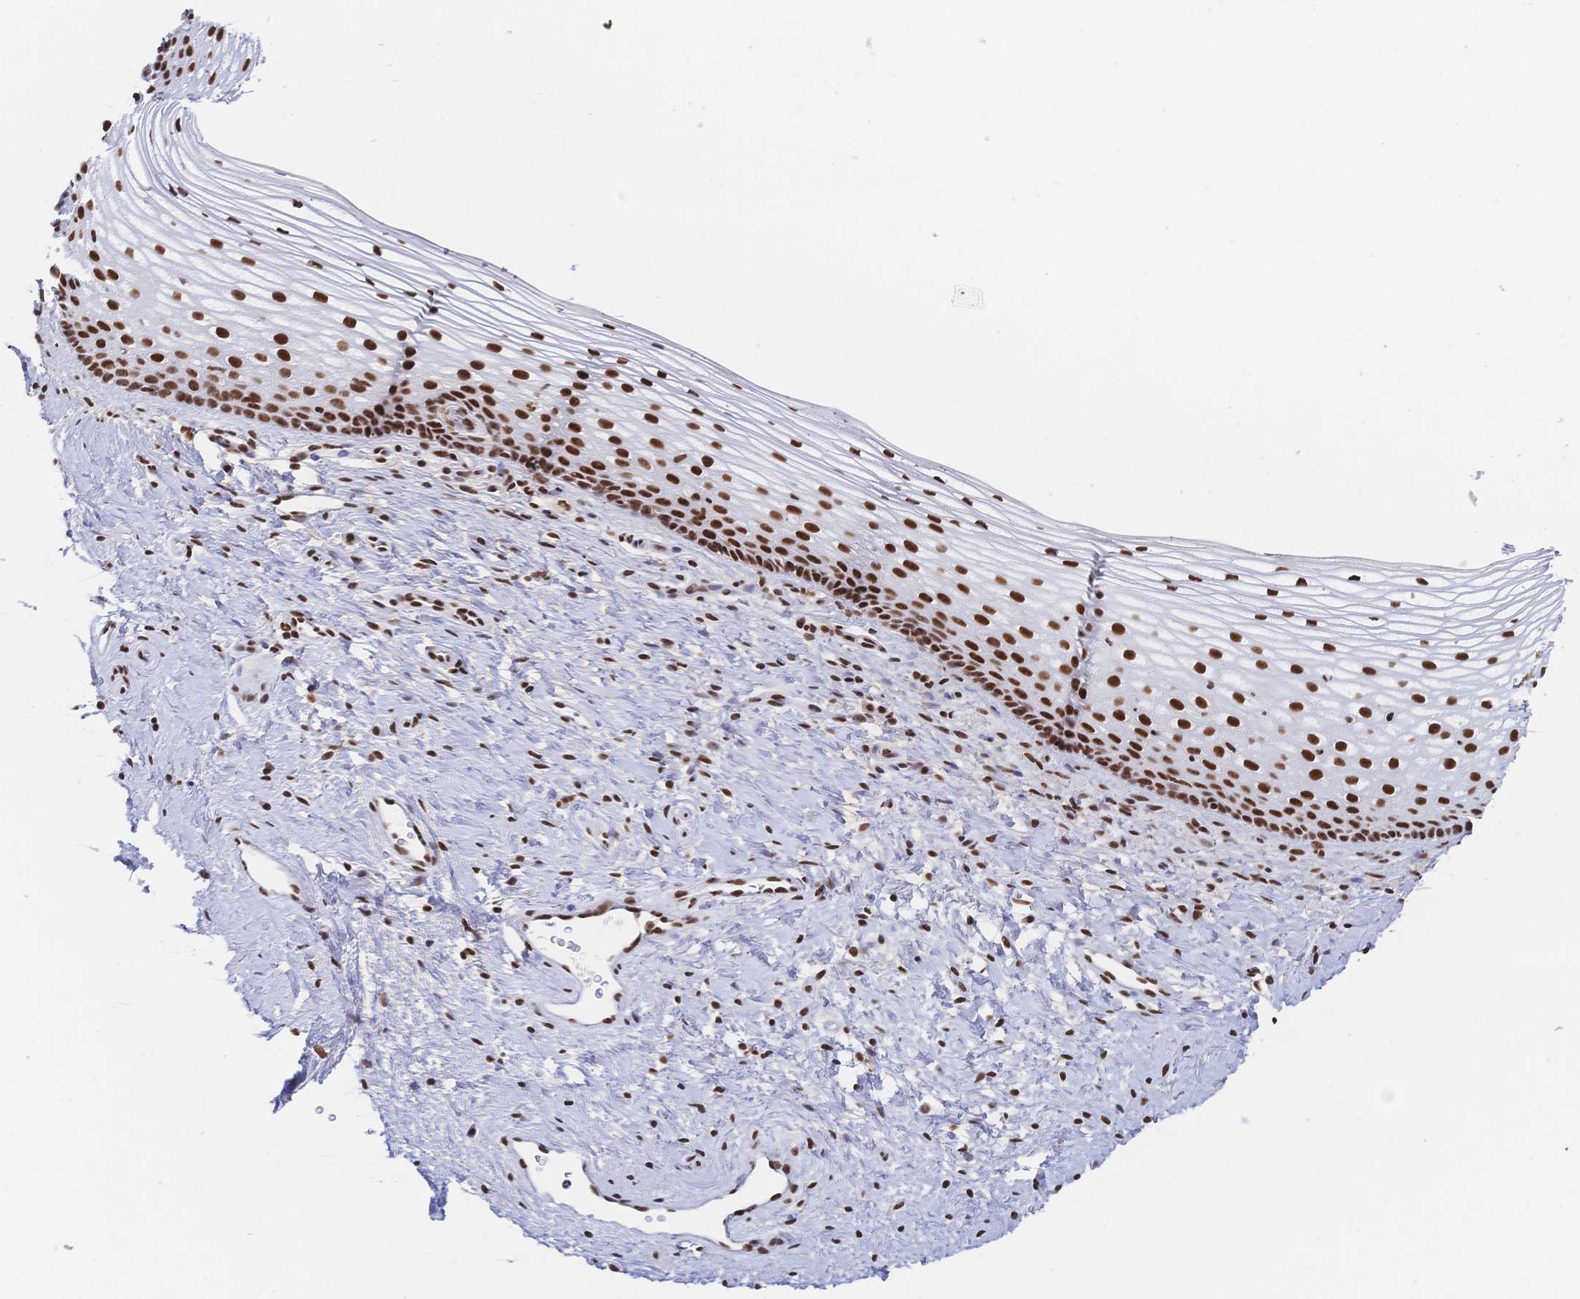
{"staining": {"intensity": "strong", "quantity": ">75%", "location": "nuclear"}, "tissue": "vagina", "cell_type": "Squamous epithelial cells", "image_type": "normal", "snomed": [{"axis": "morphology", "description": "Normal tissue, NOS"}, {"axis": "topography", "description": "Vagina"}], "caption": "Immunohistochemical staining of normal human vagina displays high levels of strong nuclear expression in about >75% of squamous epithelial cells. (DAB = brown stain, brightfield microscopy at high magnification).", "gene": "SRSF1", "patient": {"sex": "female", "age": 51}}